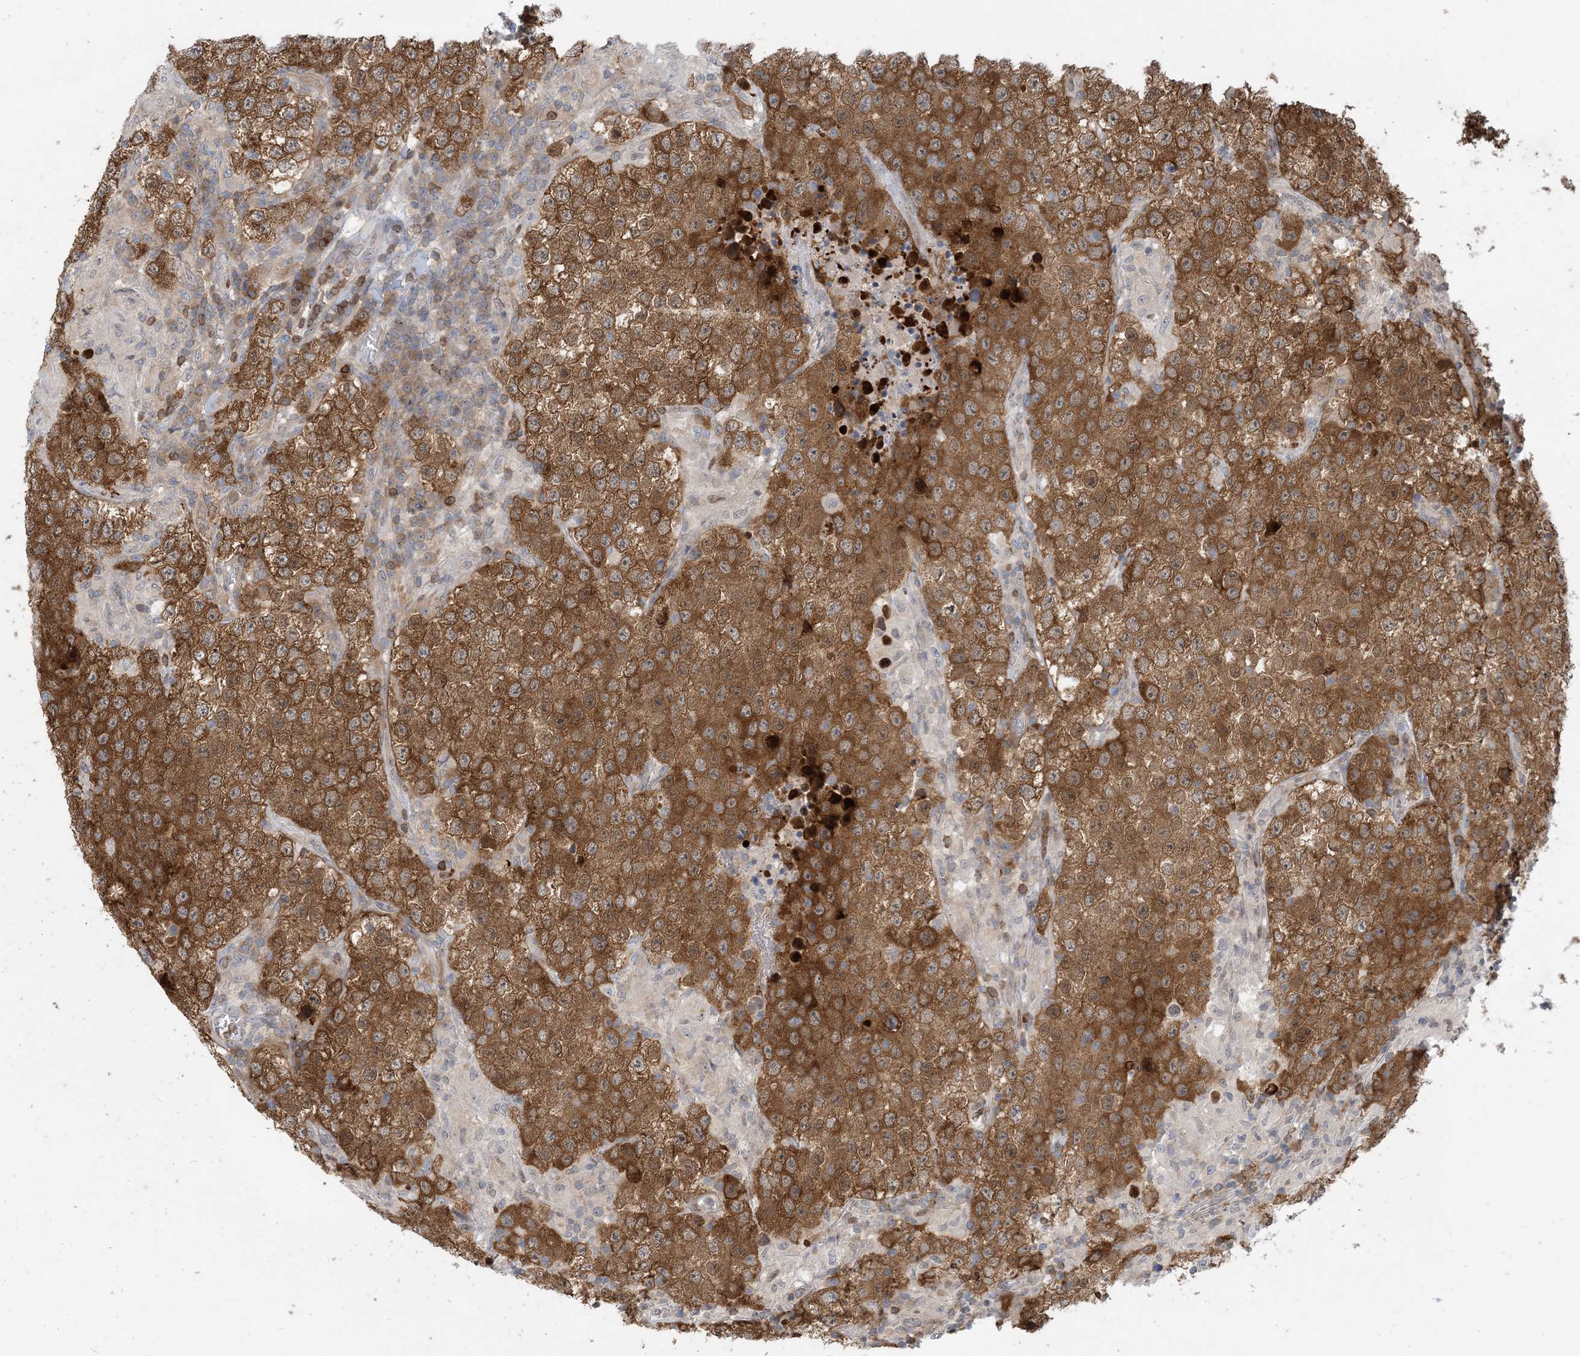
{"staining": {"intensity": "strong", "quantity": ">75%", "location": "cytoplasmic/membranous"}, "tissue": "testis cancer", "cell_type": "Tumor cells", "image_type": "cancer", "snomed": [{"axis": "morphology", "description": "Normal tissue, NOS"}, {"axis": "morphology", "description": "Urothelial carcinoma, High grade"}, {"axis": "morphology", "description": "Seminoma, NOS"}, {"axis": "morphology", "description": "Carcinoma, Embryonal, NOS"}, {"axis": "topography", "description": "Urinary bladder"}, {"axis": "topography", "description": "Testis"}], "caption": "About >75% of tumor cells in human embryonal carcinoma (testis) display strong cytoplasmic/membranous protein positivity as visualized by brown immunohistochemical staining.", "gene": "ZC3H12A", "patient": {"sex": "male", "age": 41}}